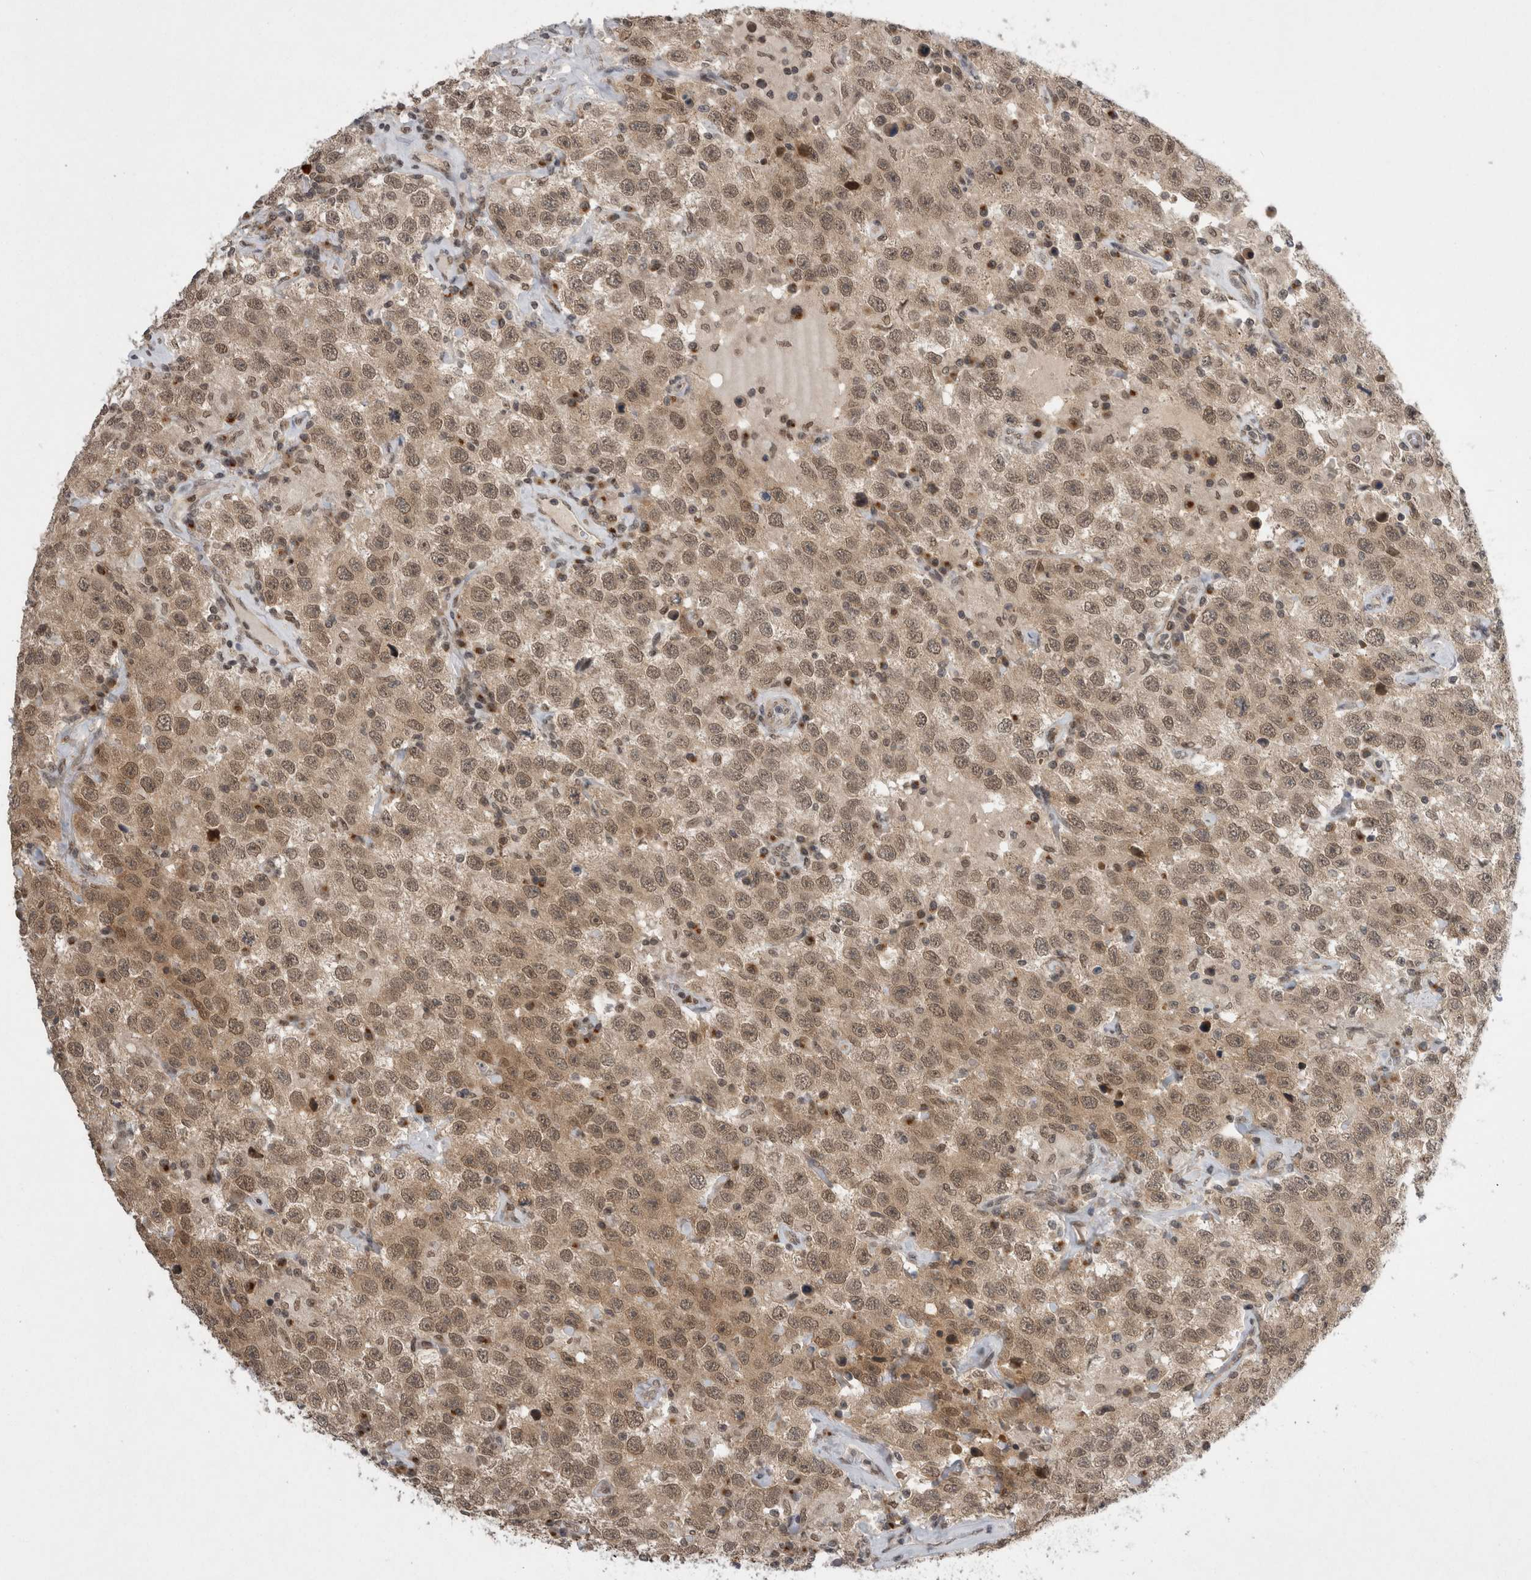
{"staining": {"intensity": "weak", "quantity": ">75%", "location": "nuclear"}, "tissue": "testis cancer", "cell_type": "Tumor cells", "image_type": "cancer", "snomed": [{"axis": "morphology", "description": "Seminoma, NOS"}, {"axis": "topography", "description": "Testis"}], "caption": "Immunohistochemistry of testis cancer displays low levels of weak nuclear expression in about >75% of tumor cells. (Stains: DAB (3,3'-diaminobenzidine) in brown, nuclei in blue, Microscopy: brightfield microscopy at high magnification).", "gene": "ZNF341", "patient": {"sex": "male", "age": 41}}